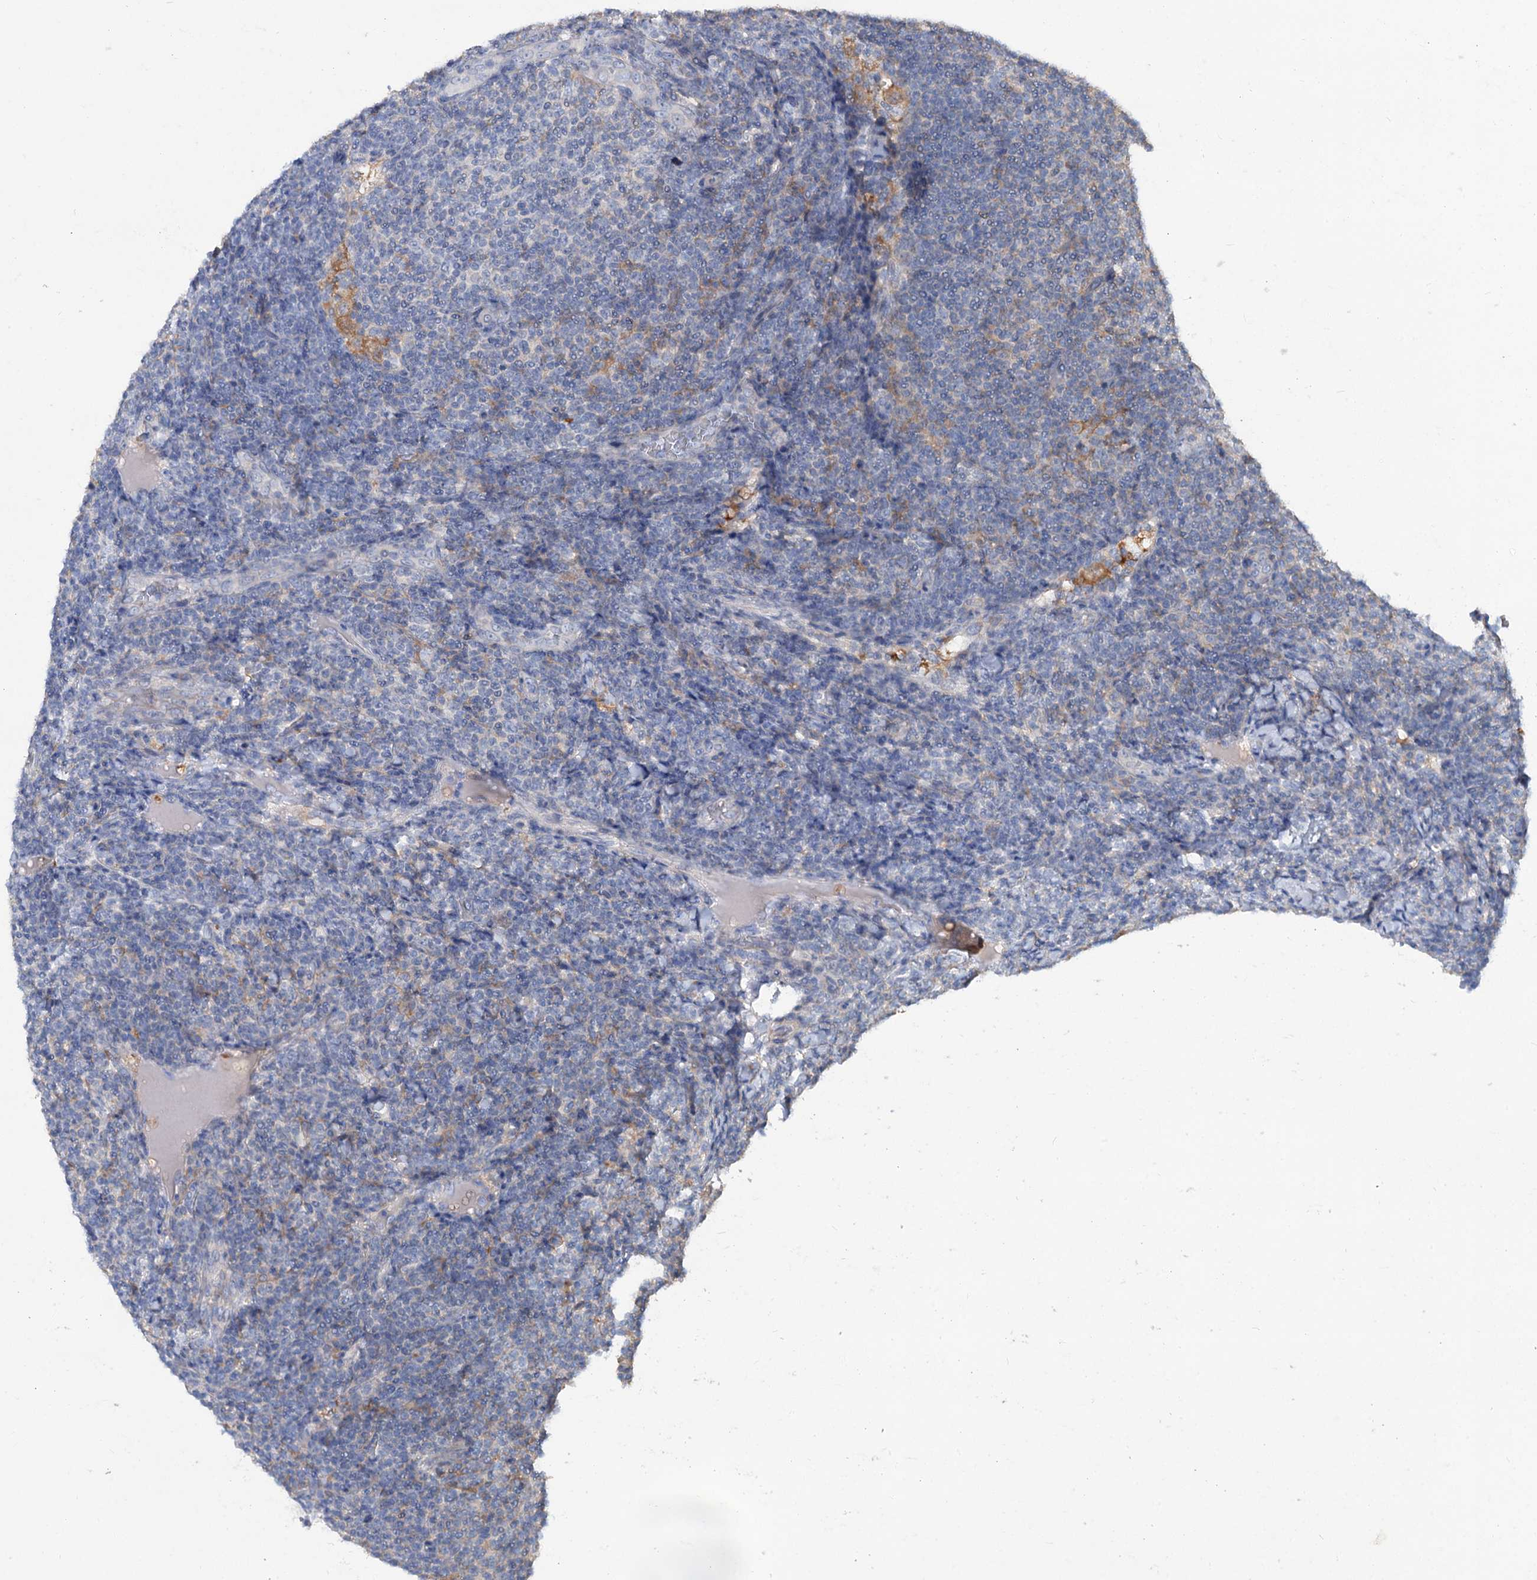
{"staining": {"intensity": "negative", "quantity": "none", "location": "none"}, "tissue": "lymphoma", "cell_type": "Tumor cells", "image_type": "cancer", "snomed": [{"axis": "morphology", "description": "Malignant lymphoma, non-Hodgkin's type, Low grade"}, {"axis": "topography", "description": "Lymph node"}], "caption": "Human lymphoma stained for a protein using IHC reveals no positivity in tumor cells.", "gene": "GRIP1", "patient": {"sex": "male", "age": 66}}